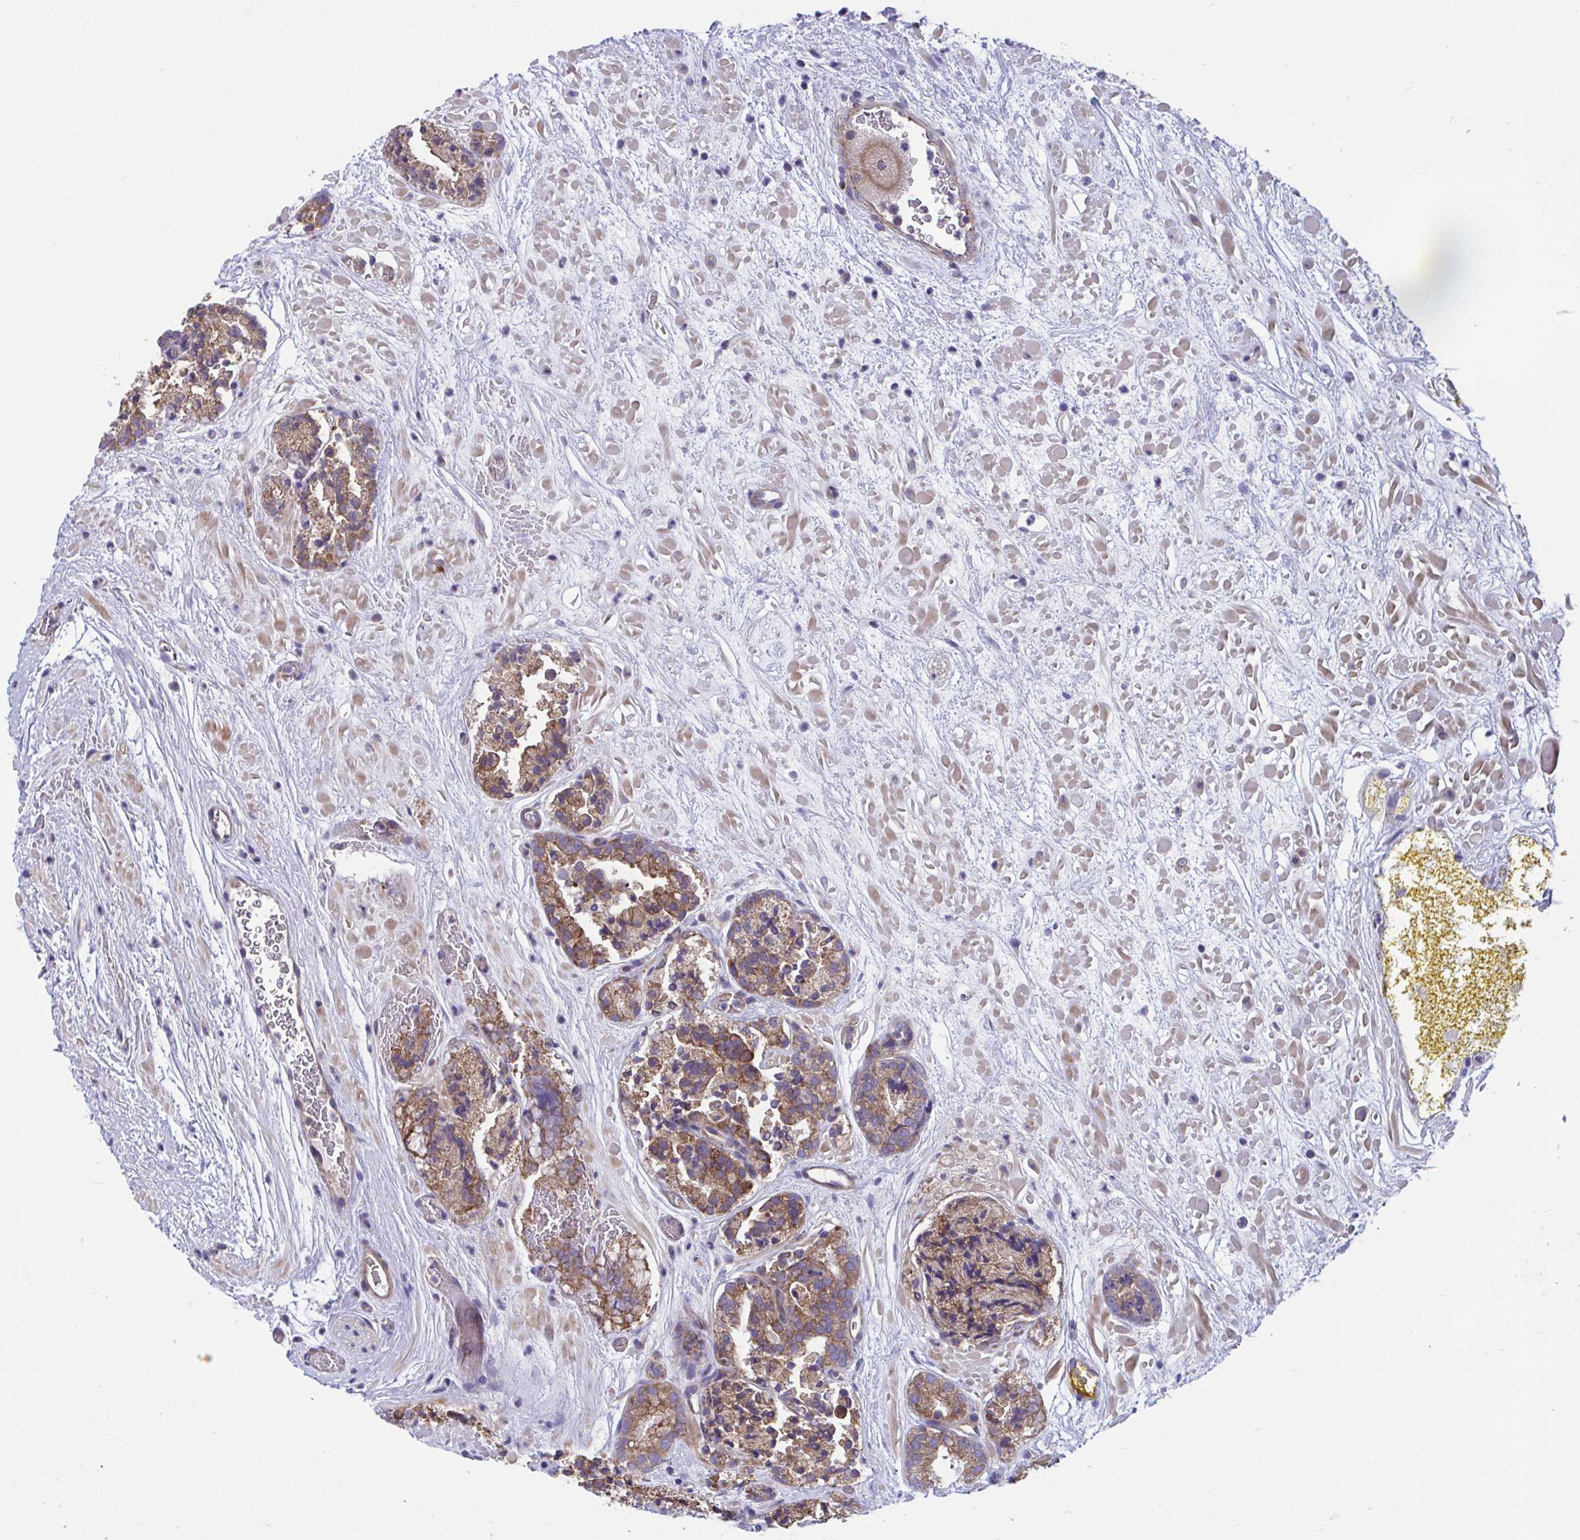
{"staining": {"intensity": "moderate", "quantity": ">75%", "location": "cytoplasmic/membranous"}, "tissue": "prostate cancer", "cell_type": "Tumor cells", "image_type": "cancer", "snomed": [{"axis": "morphology", "description": "Adenocarcinoma, High grade"}, {"axis": "topography", "description": "Prostate"}], "caption": "This photomicrograph displays prostate adenocarcinoma (high-grade) stained with IHC to label a protein in brown. The cytoplasmic/membranous of tumor cells show moderate positivity for the protein. Nuclei are counter-stained blue.", "gene": "WBP1", "patient": {"sex": "male", "age": 66}}